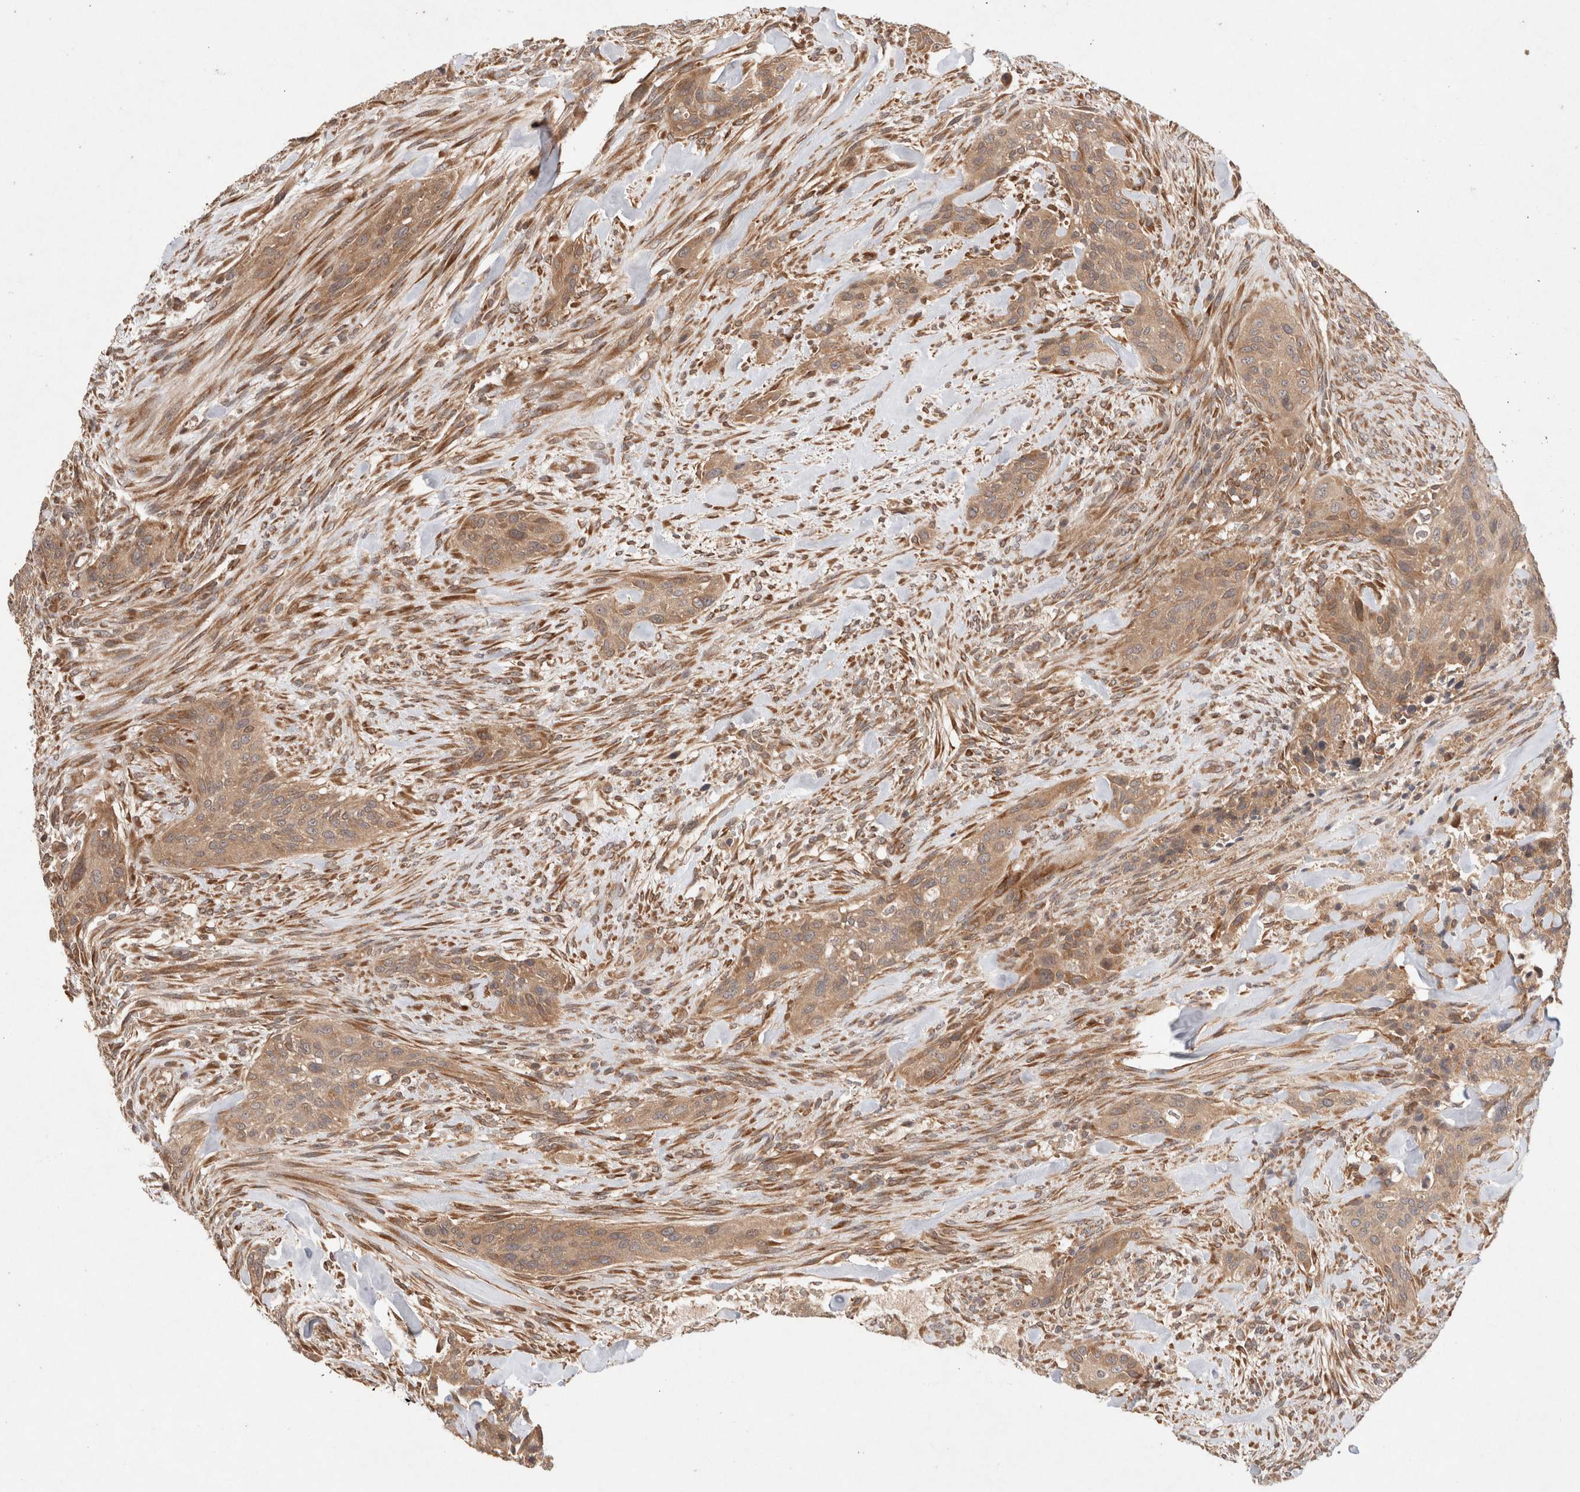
{"staining": {"intensity": "moderate", "quantity": ">75%", "location": "cytoplasmic/membranous"}, "tissue": "urothelial cancer", "cell_type": "Tumor cells", "image_type": "cancer", "snomed": [{"axis": "morphology", "description": "Urothelial carcinoma, High grade"}, {"axis": "topography", "description": "Urinary bladder"}], "caption": "Urothelial carcinoma (high-grade) stained for a protein shows moderate cytoplasmic/membranous positivity in tumor cells.", "gene": "KLHL20", "patient": {"sex": "male", "age": 35}}